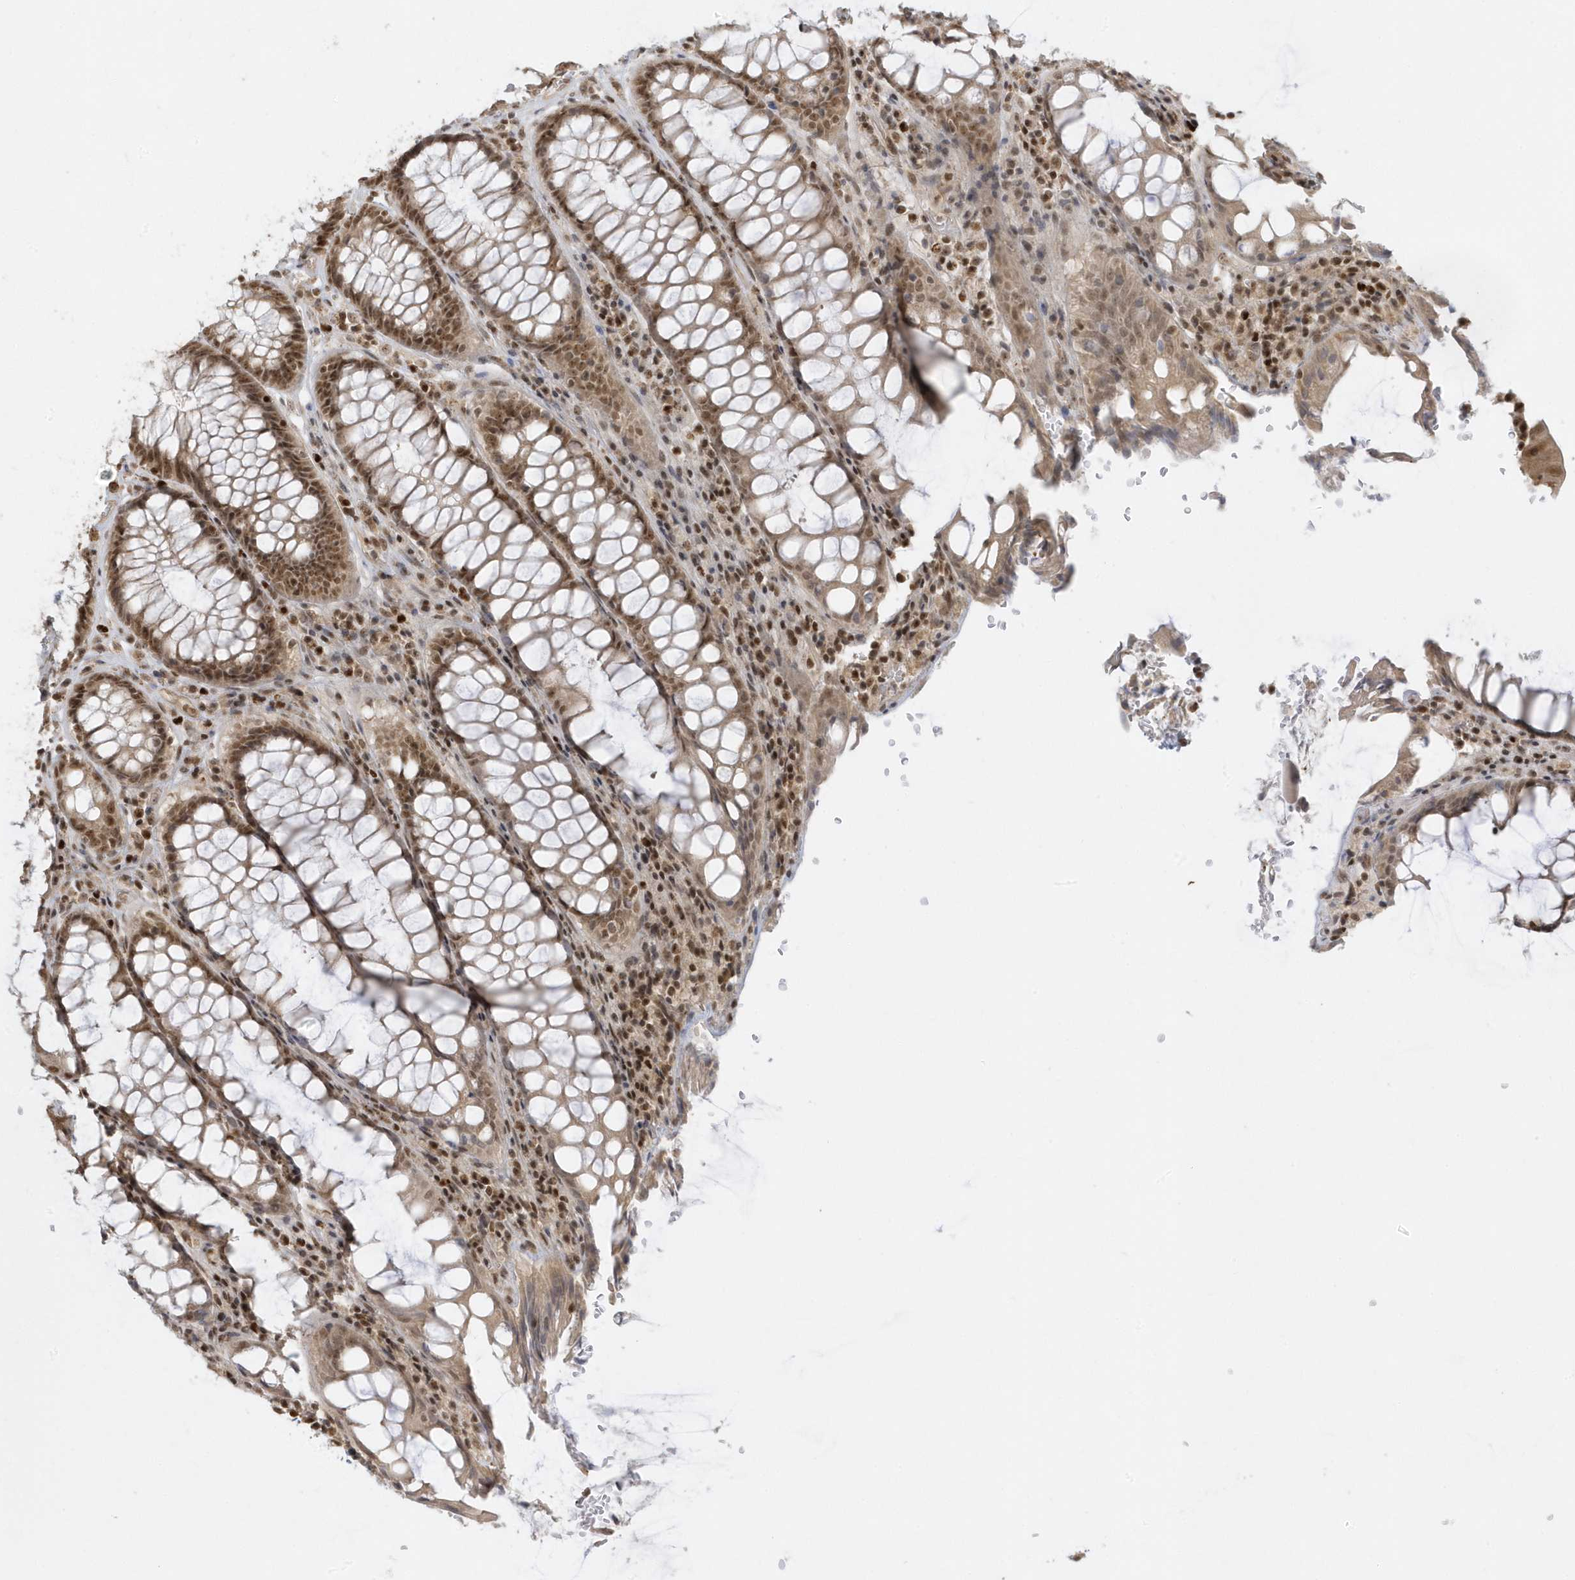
{"staining": {"intensity": "moderate", "quantity": ">75%", "location": "nuclear"}, "tissue": "rectum", "cell_type": "Glandular cells", "image_type": "normal", "snomed": [{"axis": "morphology", "description": "Normal tissue, NOS"}, {"axis": "topography", "description": "Rectum"}], "caption": "The immunohistochemical stain highlights moderate nuclear staining in glandular cells of unremarkable rectum.", "gene": "ZNF740", "patient": {"sex": "male", "age": 64}}